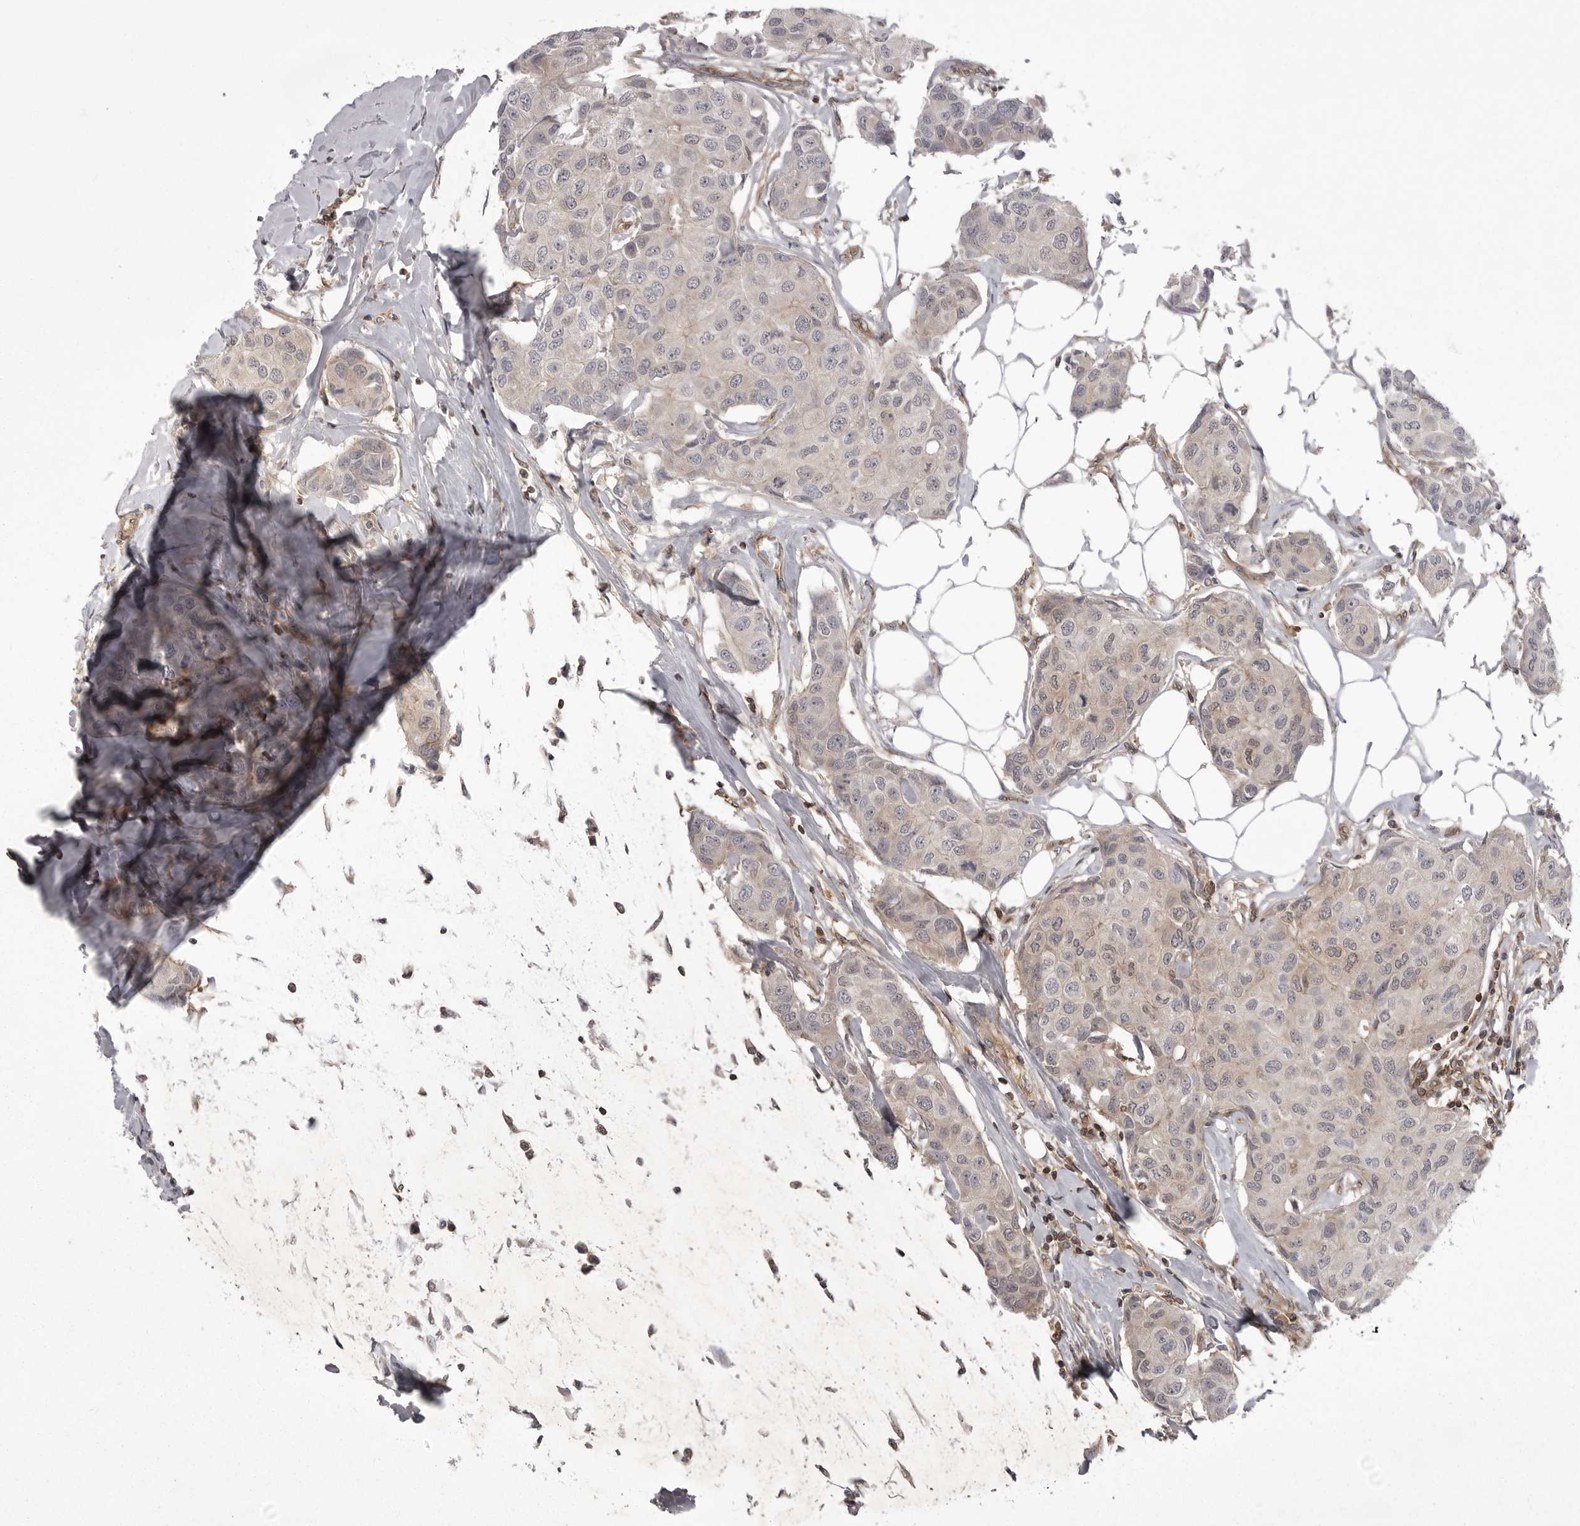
{"staining": {"intensity": "weak", "quantity": "25%-75%", "location": "cytoplasmic/membranous"}, "tissue": "breast cancer", "cell_type": "Tumor cells", "image_type": "cancer", "snomed": [{"axis": "morphology", "description": "Duct carcinoma"}, {"axis": "topography", "description": "Breast"}], "caption": "Immunohistochemistry staining of breast infiltrating ductal carcinoma, which exhibits low levels of weak cytoplasmic/membranous expression in approximately 25%-75% of tumor cells indicating weak cytoplasmic/membranous protein staining. The staining was performed using DAB (brown) for protein detection and nuclei were counterstained in hematoxylin (blue).", "gene": "STK24", "patient": {"sex": "female", "age": 80}}